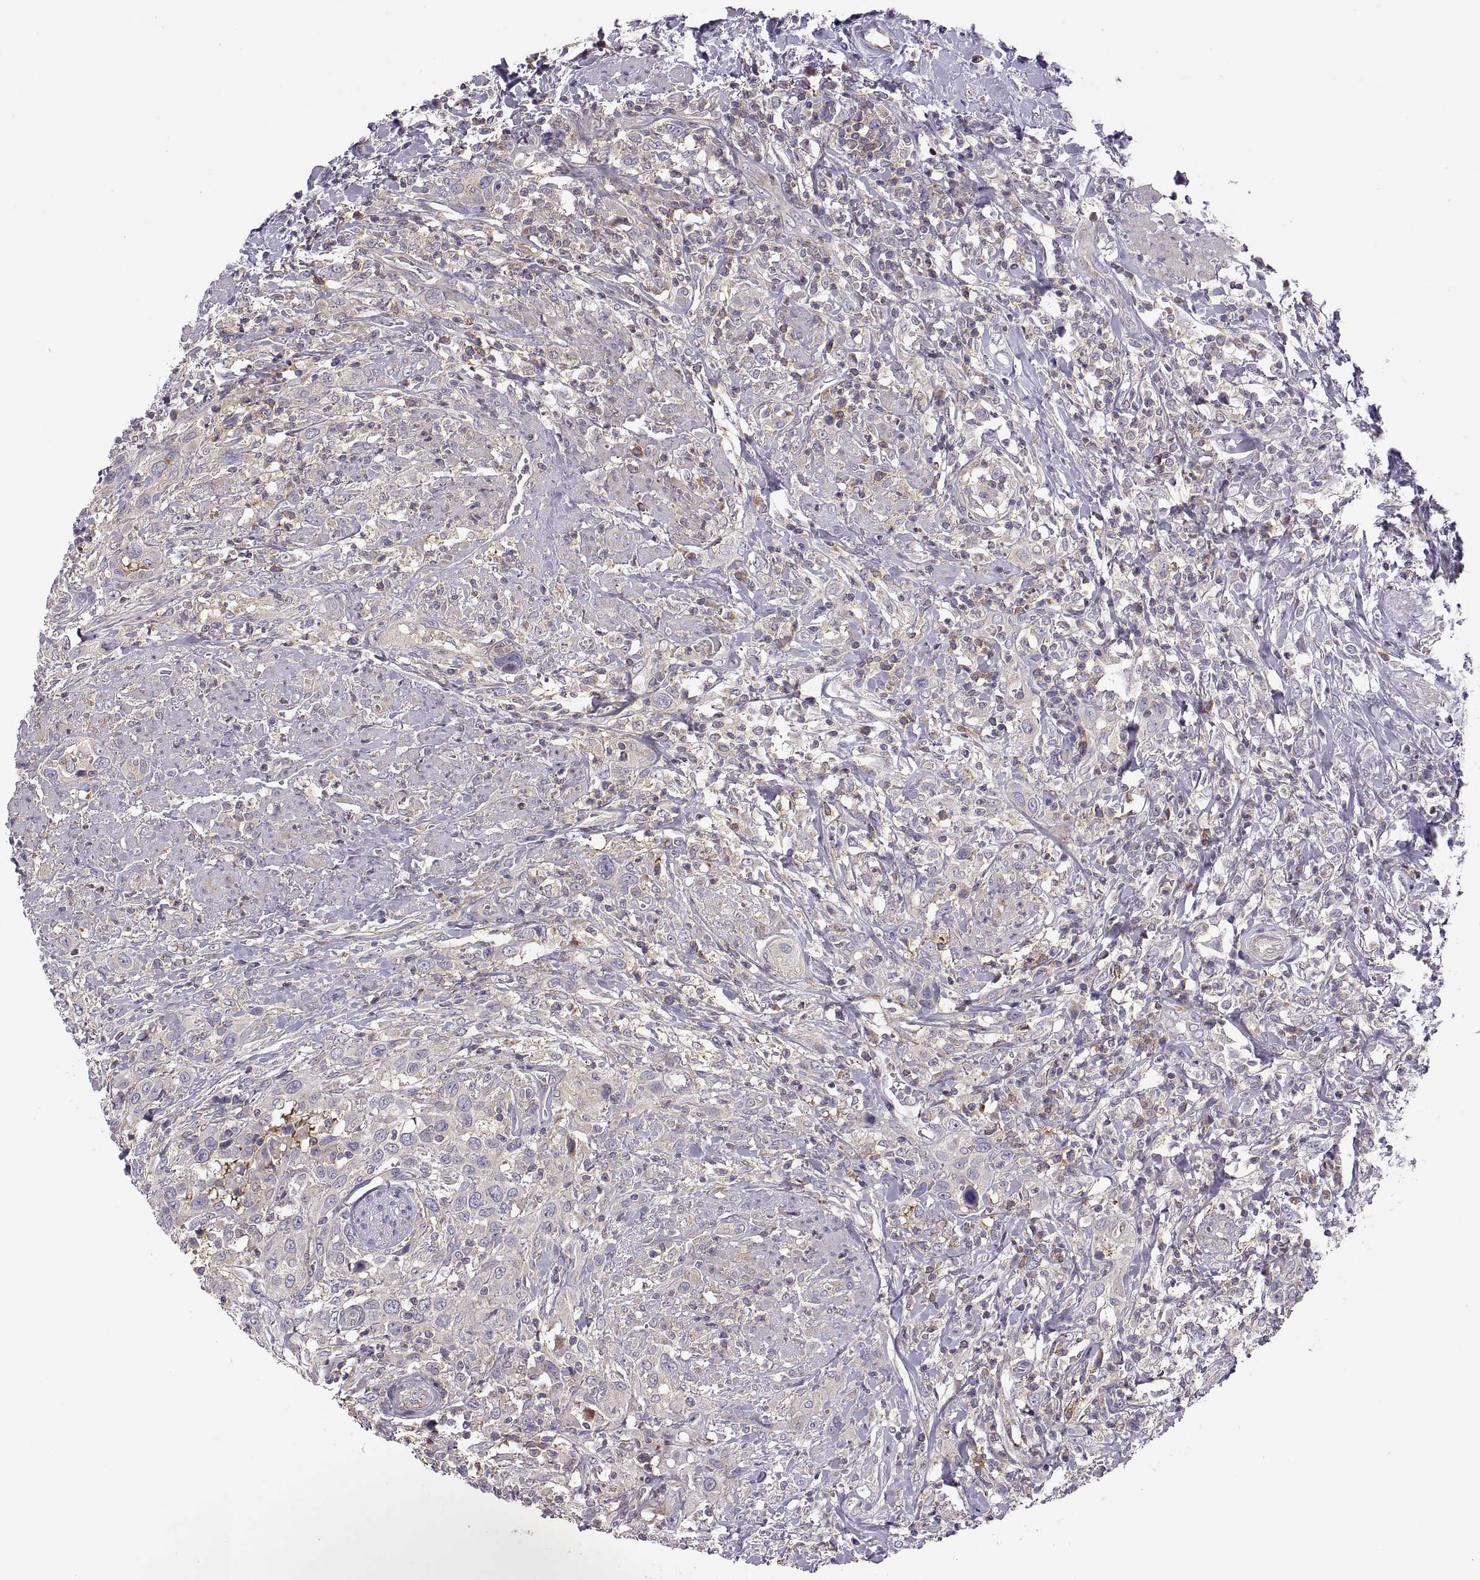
{"staining": {"intensity": "weak", "quantity": "25%-75%", "location": "cytoplasmic/membranous"}, "tissue": "urothelial cancer", "cell_type": "Tumor cells", "image_type": "cancer", "snomed": [{"axis": "morphology", "description": "Urothelial carcinoma, NOS"}, {"axis": "morphology", "description": "Urothelial carcinoma, High grade"}, {"axis": "topography", "description": "Urinary bladder"}], "caption": "Transitional cell carcinoma tissue shows weak cytoplasmic/membranous positivity in about 25%-75% of tumor cells", "gene": "SPATA32", "patient": {"sex": "female", "age": 64}}